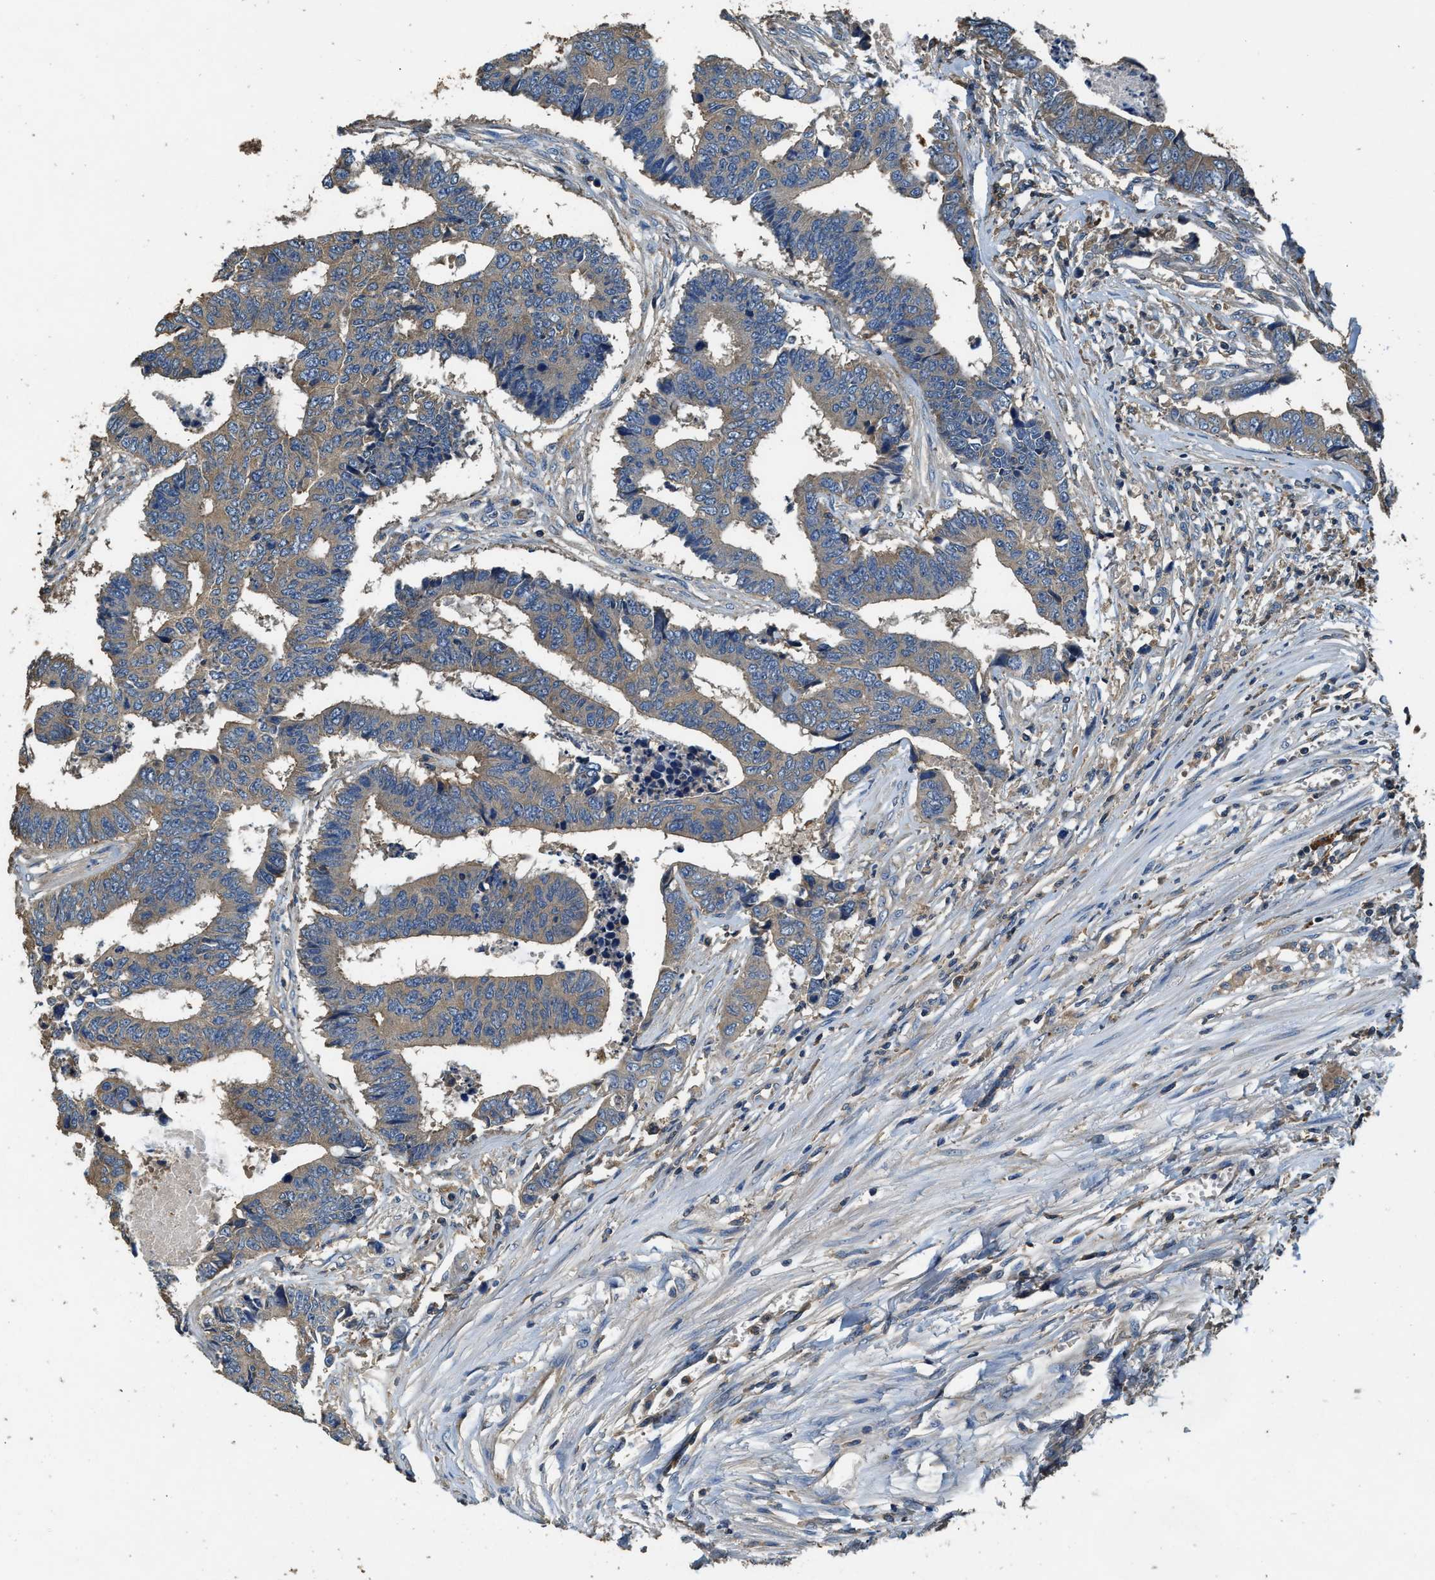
{"staining": {"intensity": "weak", "quantity": ">75%", "location": "cytoplasmic/membranous"}, "tissue": "colorectal cancer", "cell_type": "Tumor cells", "image_type": "cancer", "snomed": [{"axis": "morphology", "description": "Adenocarcinoma, NOS"}, {"axis": "topography", "description": "Rectum"}], "caption": "A micrograph showing weak cytoplasmic/membranous expression in approximately >75% of tumor cells in colorectal cancer (adenocarcinoma), as visualized by brown immunohistochemical staining.", "gene": "BLOC1S1", "patient": {"sex": "male", "age": 84}}